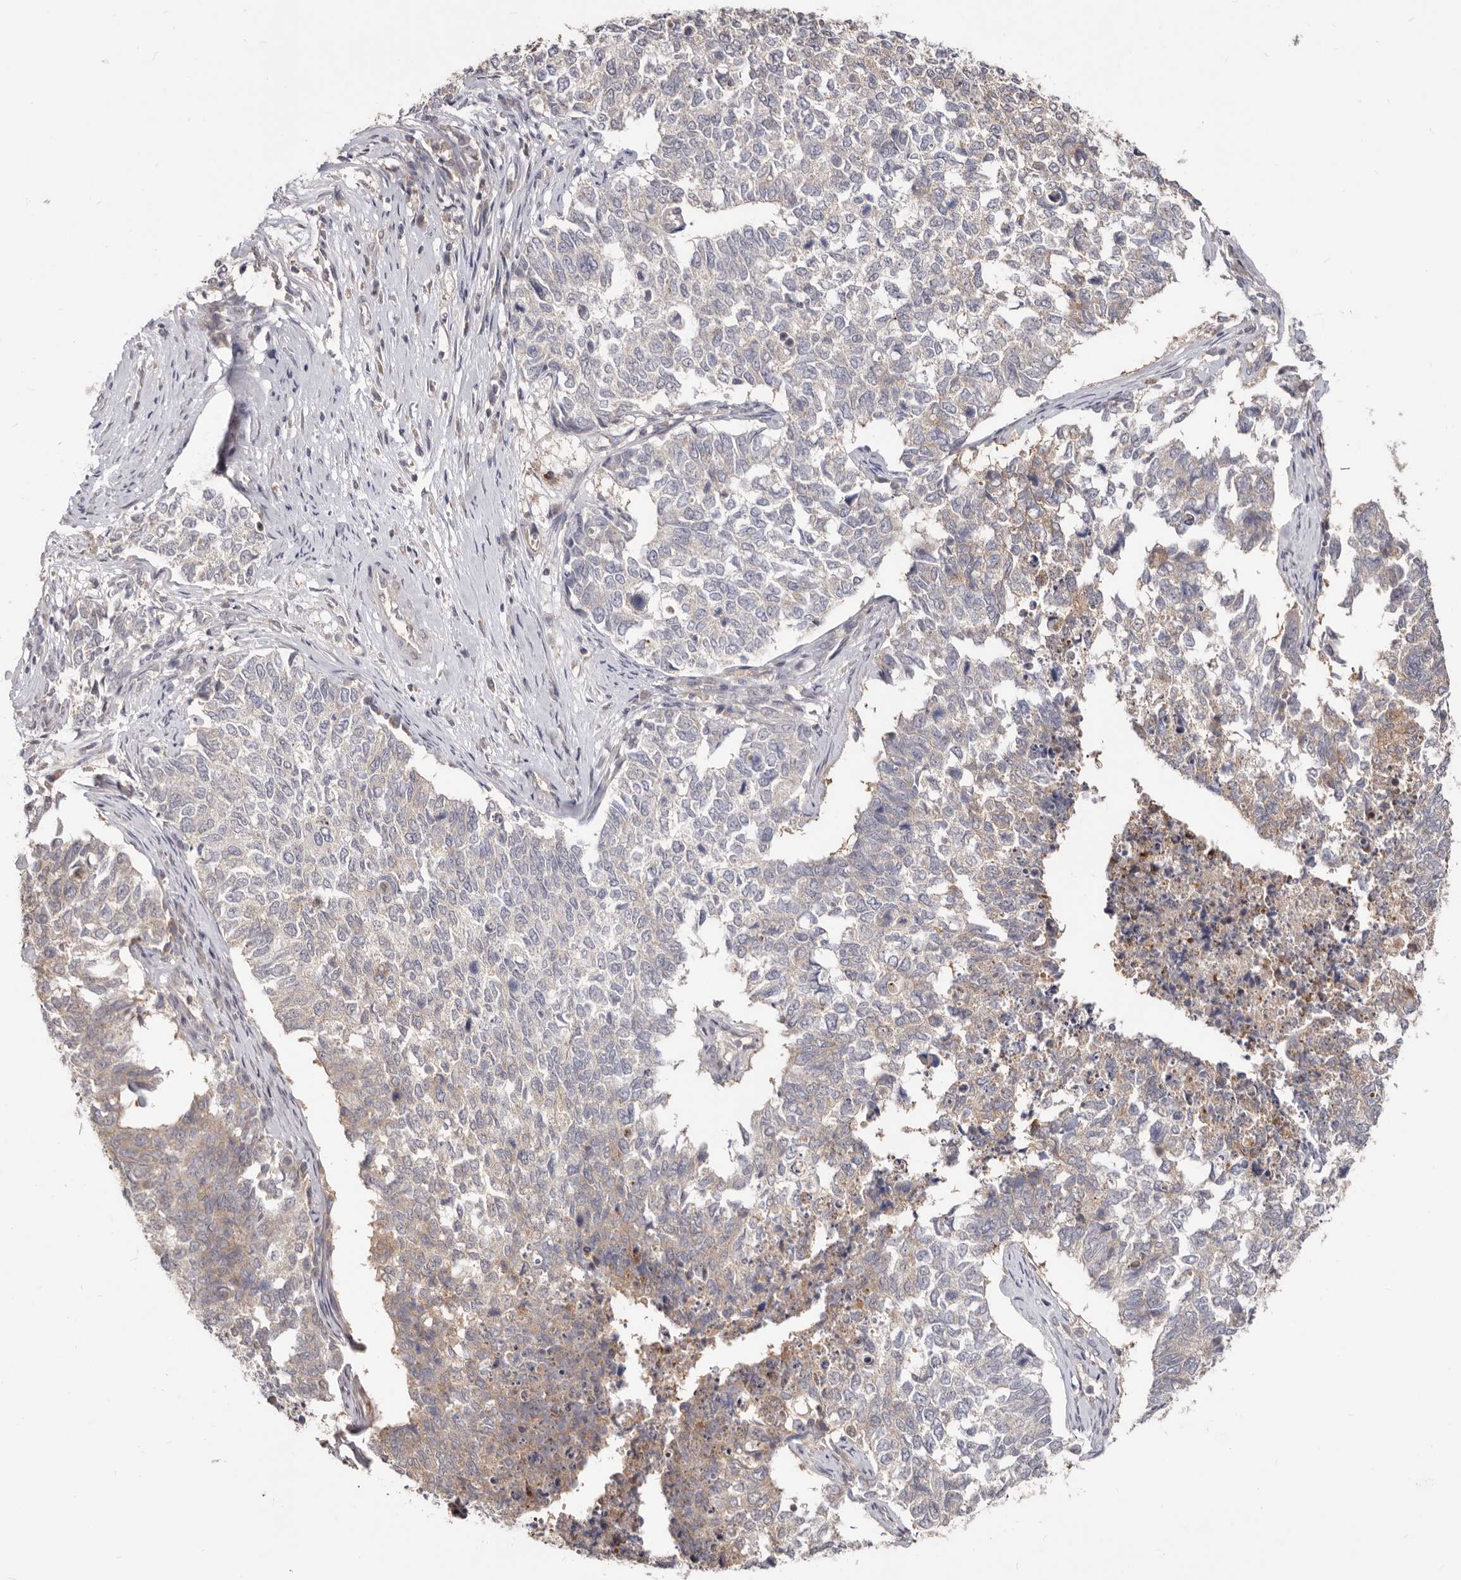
{"staining": {"intensity": "weak", "quantity": "<25%", "location": "cytoplasmic/membranous"}, "tissue": "cervical cancer", "cell_type": "Tumor cells", "image_type": "cancer", "snomed": [{"axis": "morphology", "description": "Squamous cell carcinoma, NOS"}, {"axis": "topography", "description": "Cervix"}], "caption": "Immunohistochemistry of human squamous cell carcinoma (cervical) exhibits no expression in tumor cells.", "gene": "TC2N", "patient": {"sex": "female", "age": 63}}